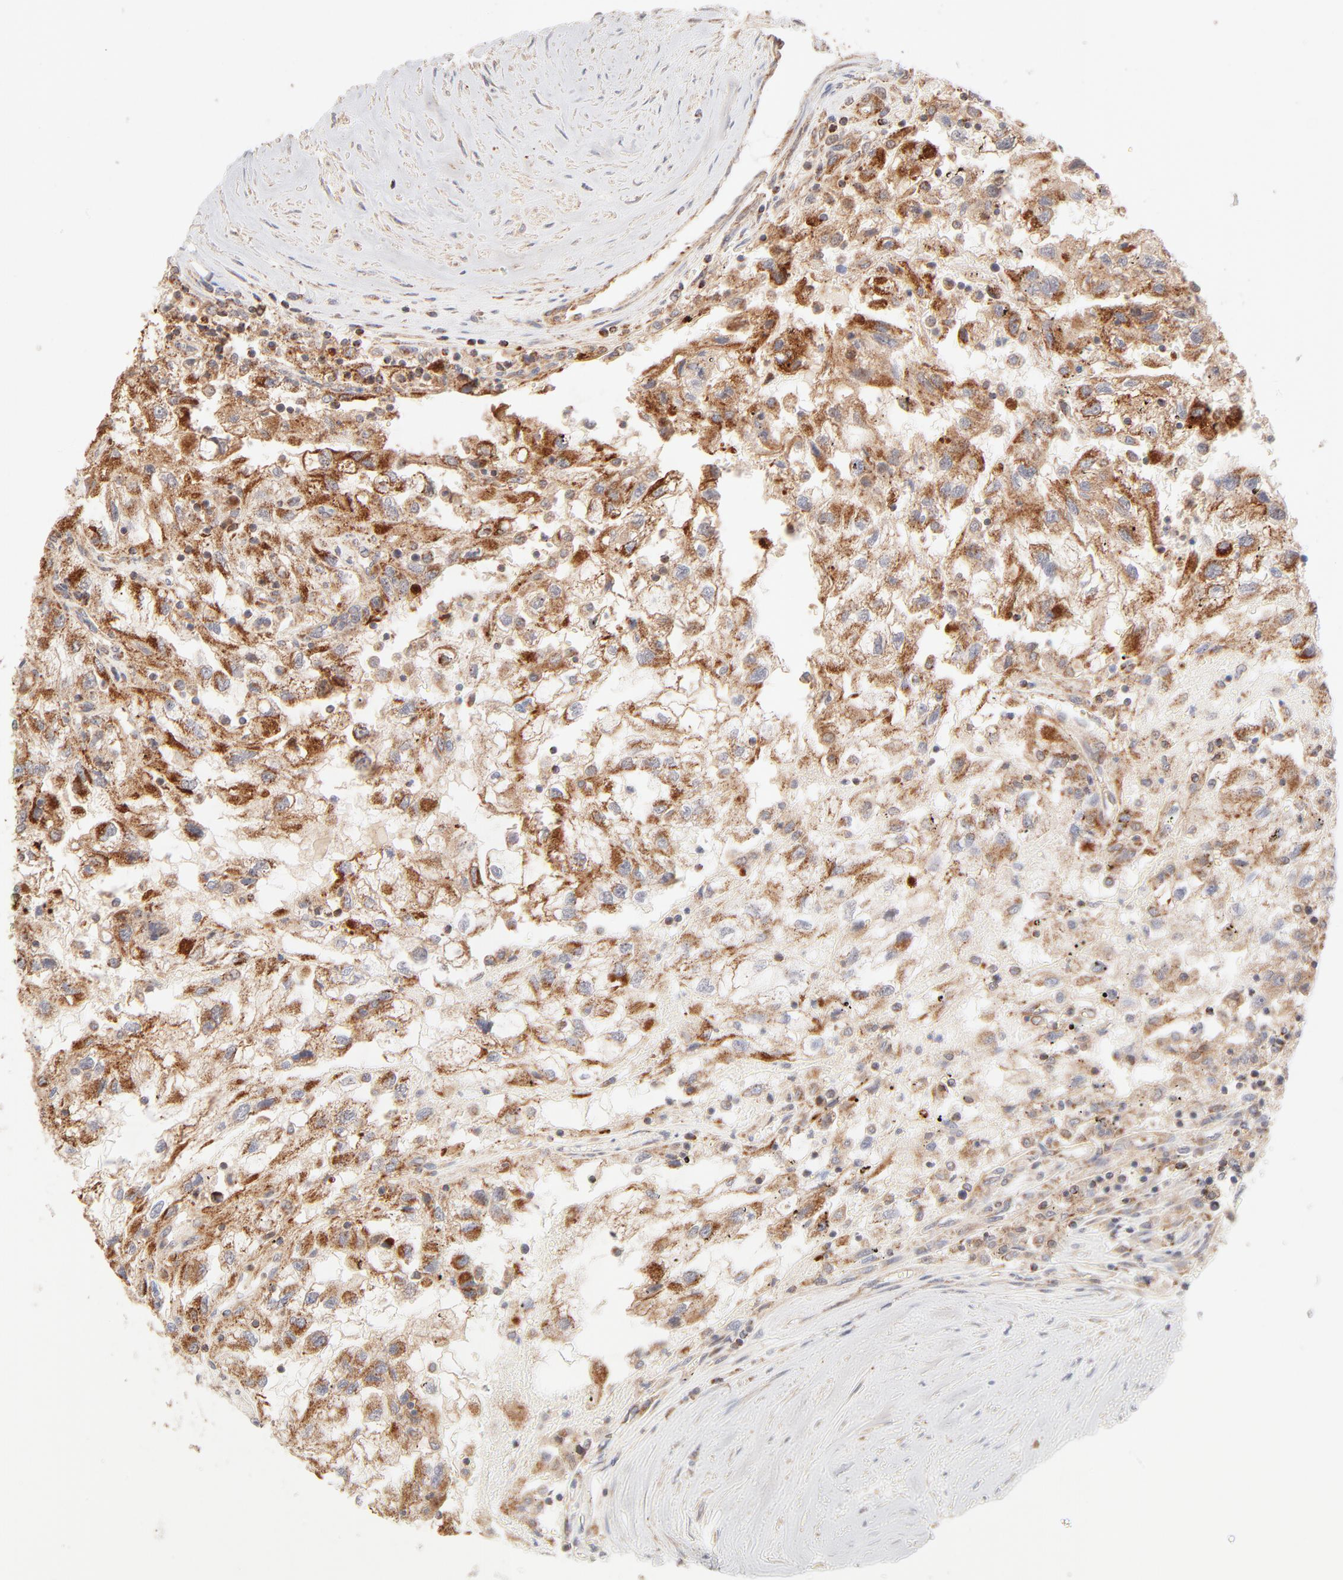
{"staining": {"intensity": "strong", "quantity": ">75%", "location": "cytoplasmic/membranous"}, "tissue": "renal cancer", "cell_type": "Tumor cells", "image_type": "cancer", "snomed": [{"axis": "morphology", "description": "Normal tissue, NOS"}, {"axis": "morphology", "description": "Adenocarcinoma, NOS"}, {"axis": "topography", "description": "Kidney"}], "caption": "Immunohistochemical staining of human adenocarcinoma (renal) exhibits high levels of strong cytoplasmic/membranous protein expression in about >75% of tumor cells. (DAB IHC with brightfield microscopy, high magnification).", "gene": "CSPG4", "patient": {"sex": "male", "age": 71}}